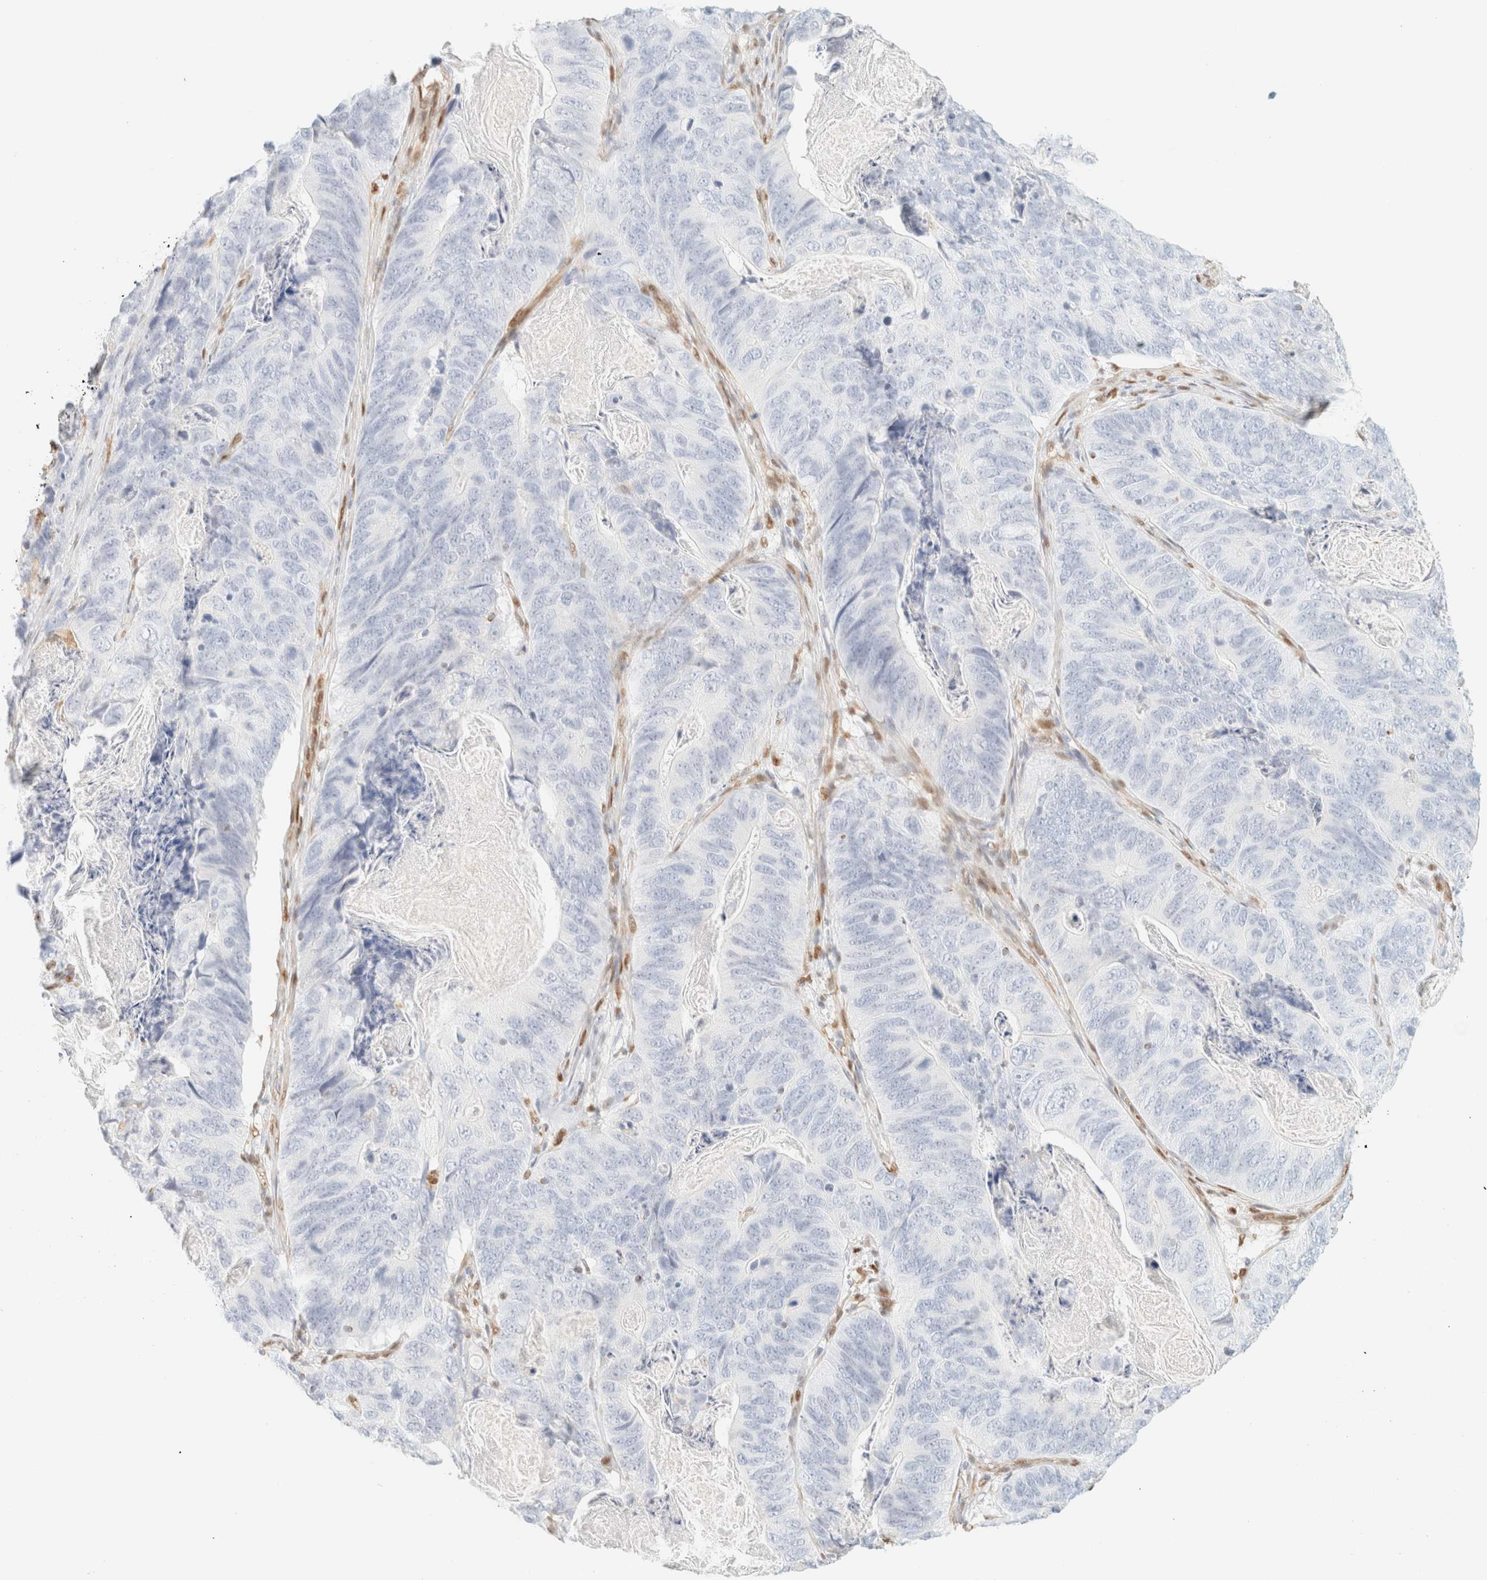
{"staining": {"intensity": "negative", "quantity": "none", "location": "none"}, "tissue": "stomach cancer", "cell_type": "Tumor cells", "image_type": "cancer", "snomed": [{"axis": "morphology", "description": "Normal tissue, NOS"}, {"axis": "morphology", "description": "Adenocarcinoma, NOS"}, {"axis": "topography", "description": "Stomach"}], "caption": "DAB (3,3'-diaminobenzidine) immunohistochemical staining of stomach adenocarcinoma exhibits no significant staining in tumor cells.", "gene": "ZSCAN18", "patient": {"sex": "female", "age": 89}}